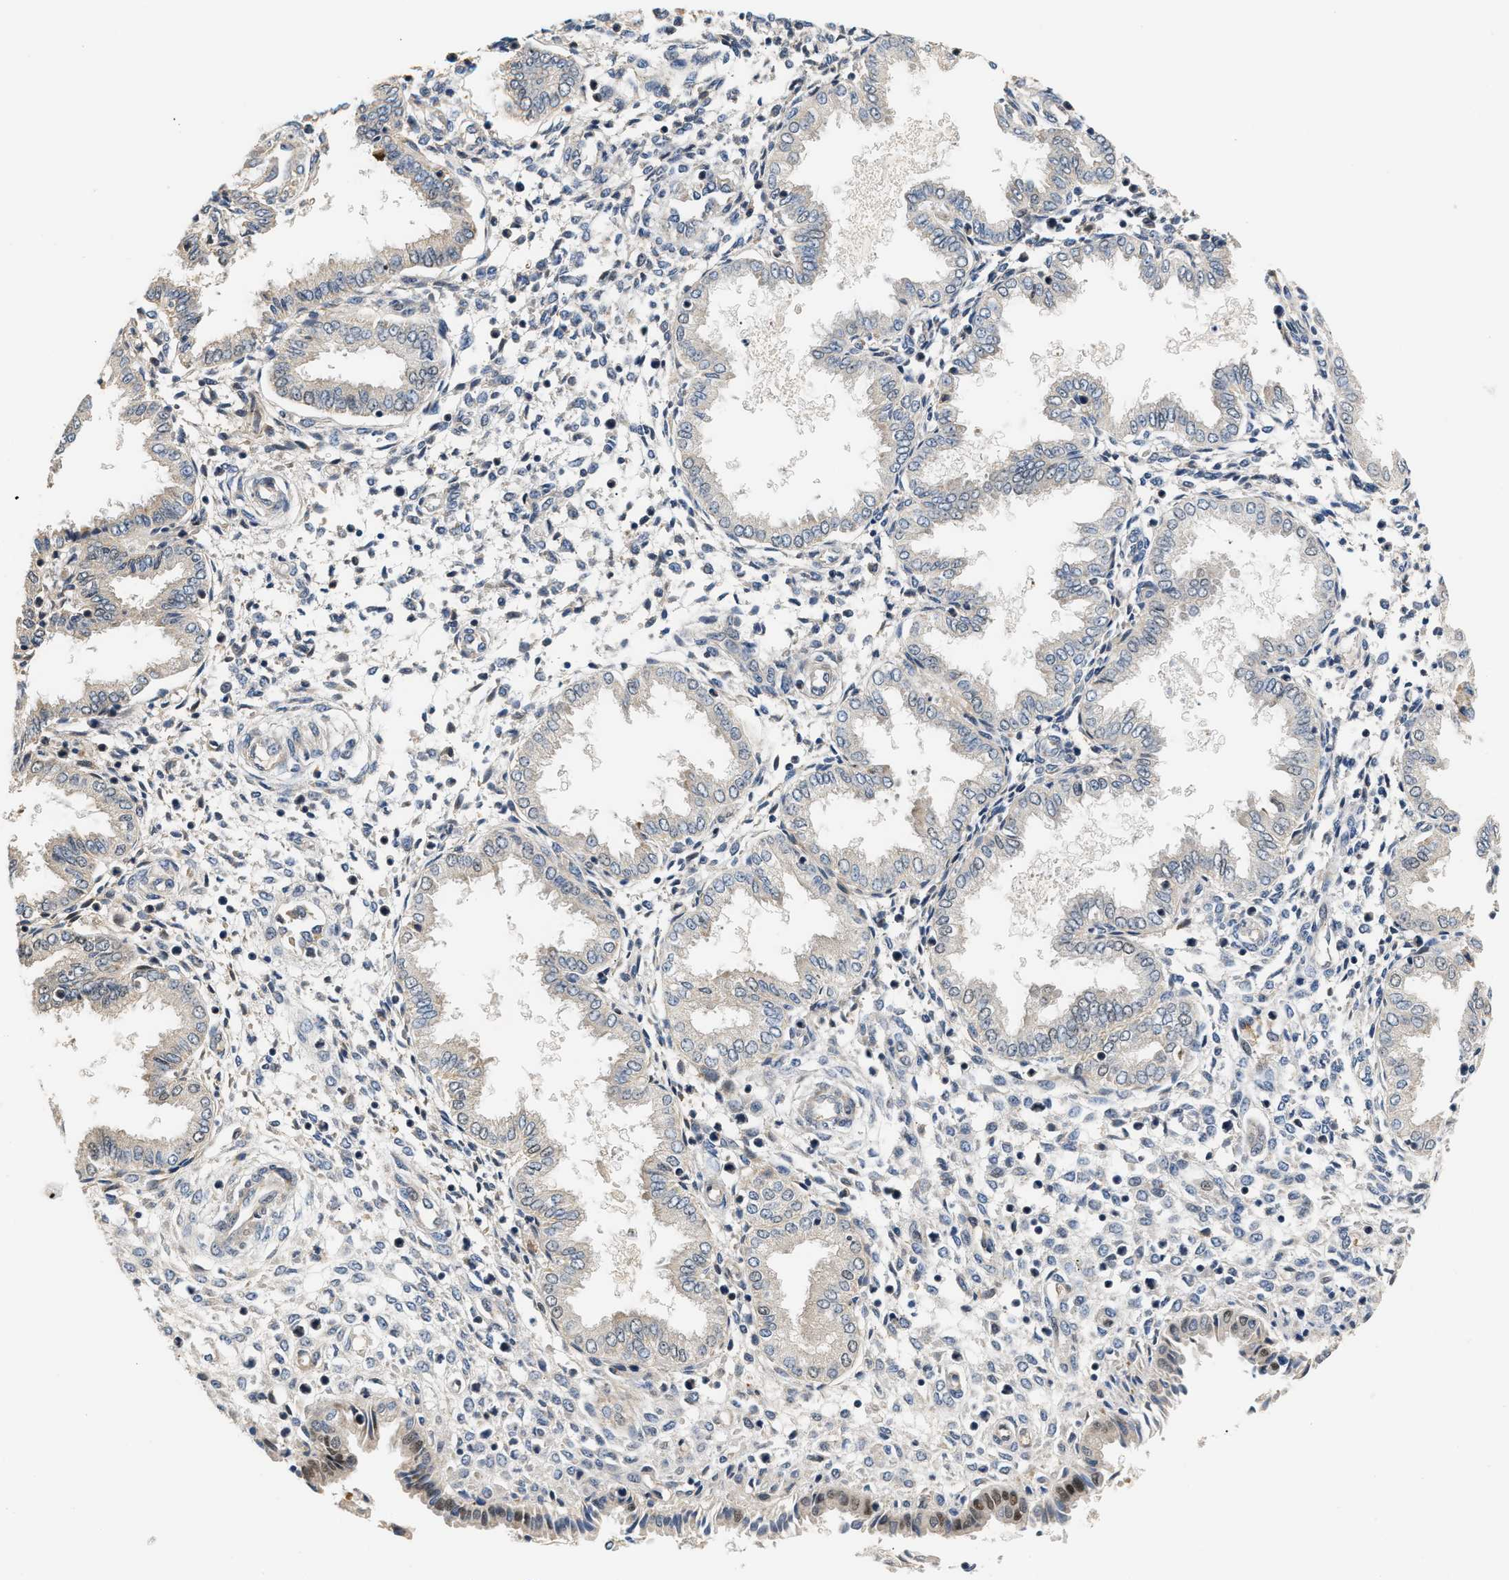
{"staining": {"intensity": "moderate", "quantity": "<25%", "location": "cytoplasmic/membranous"}, "tissue": "endometrium", "cell_type": "Cells in endometrial stroma", "image_type": "normal", "snomed": [{"axis": "morphology", "description": "Normal tissue, NOS"}, {"axis": "topography", "description": "Endometrium"}], "caption": "Immunohistochemistry of normal endometrium displays low levels of moderate cytoplasmic/membranous positivity in about <25% of cells in endometrial stroma.", "gene": "TNIP2", "patient": {"sex": "female", "age": 33}}